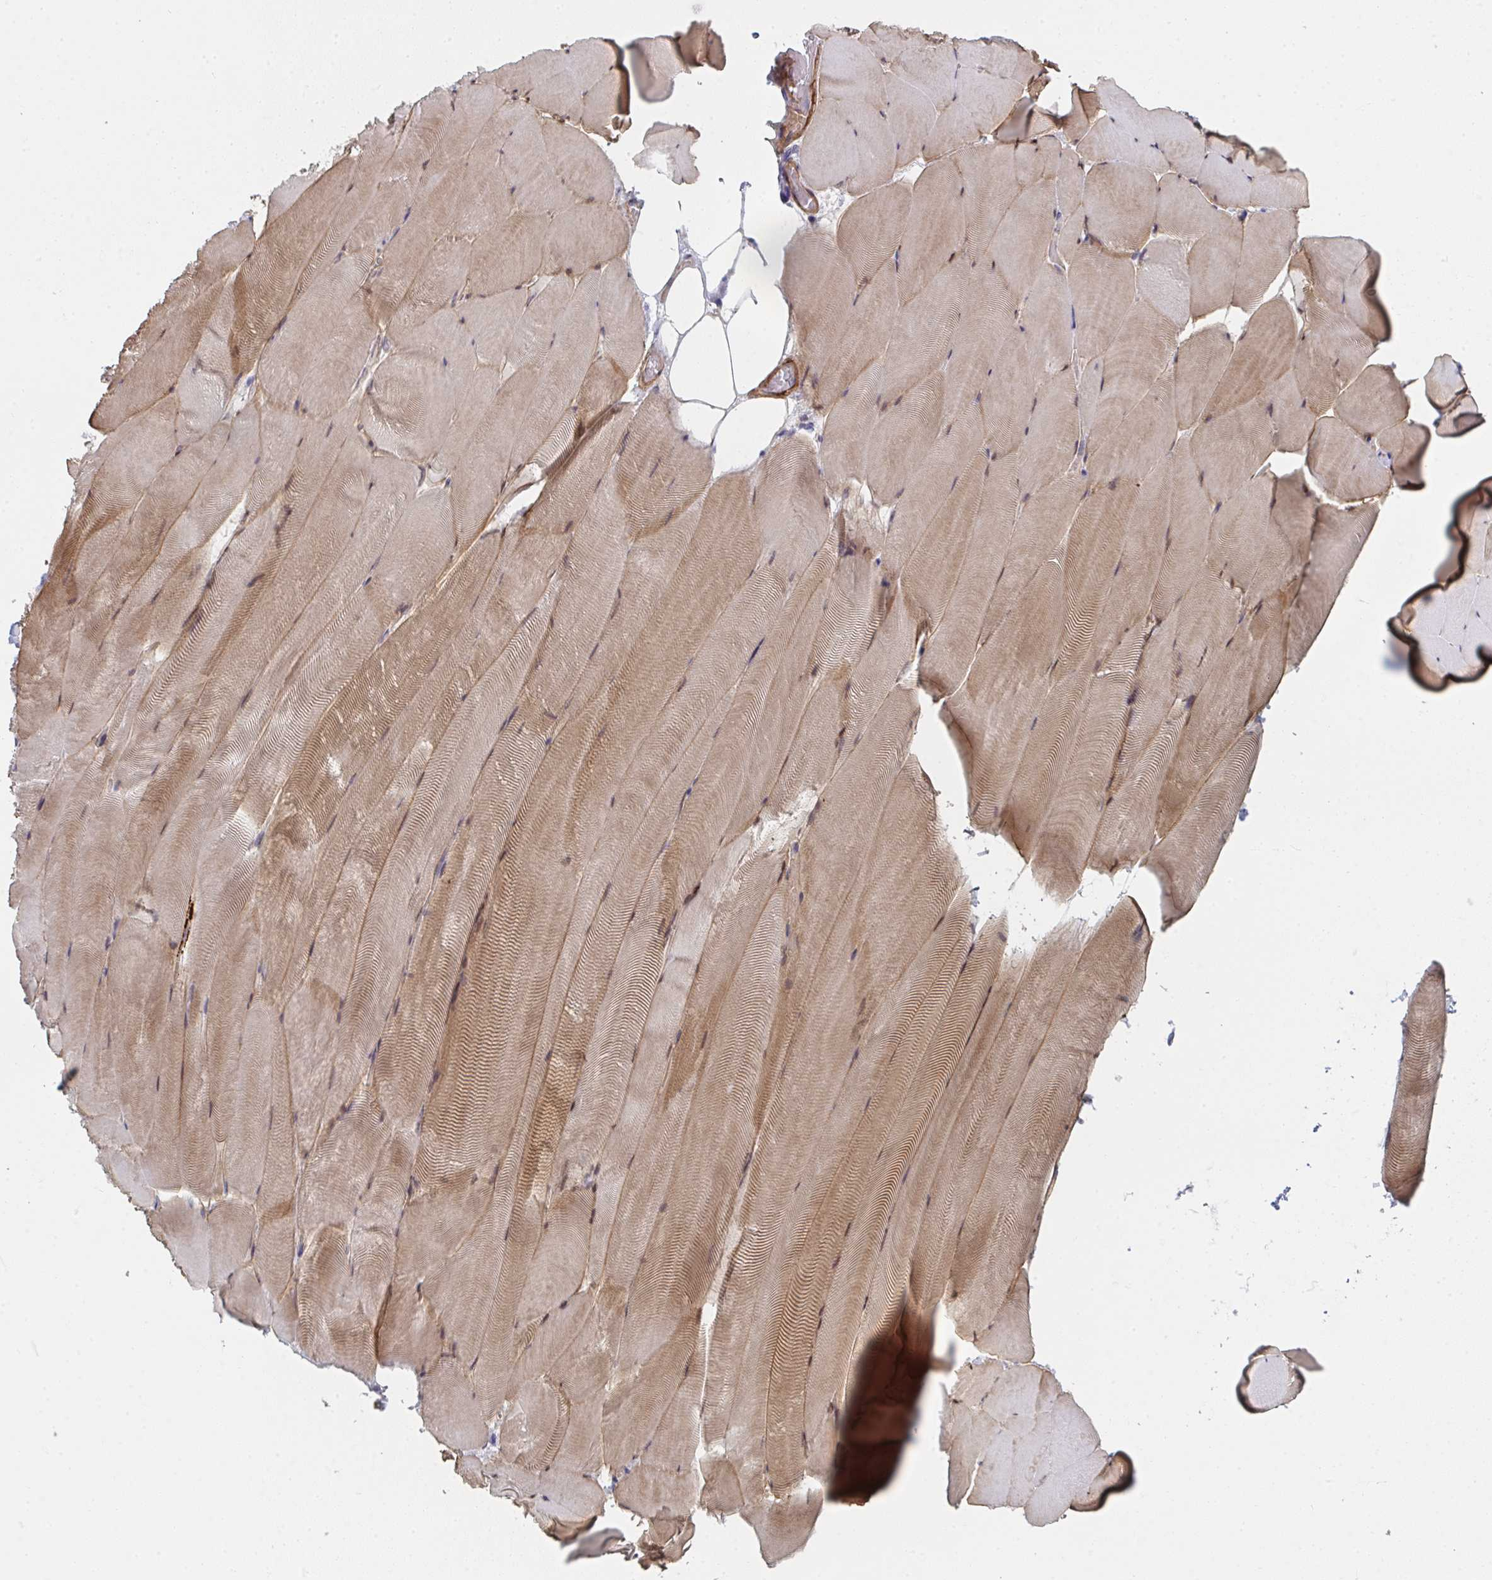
{"staining": {"intensity": "moderate", "quantity": "25%-75%", "location": "cytoplasmic/membranous"}, "tissue": "skeletal muscle", "cell_type": "Myocytes", "image_type": "normal", "snomed": [{"axis": "morphology", "description": "Normal tissue, NOS"}, {"axis": "topography", "description": "Skeletal muscle"}], "caption": "Protein staining of unremarkable skeletal muscle shows moderate cytoplasmic/membranous expression in about 25%-75% of myocytes.", "gene": "VWDE", "patient": {"sex": "female", "age": 64}}